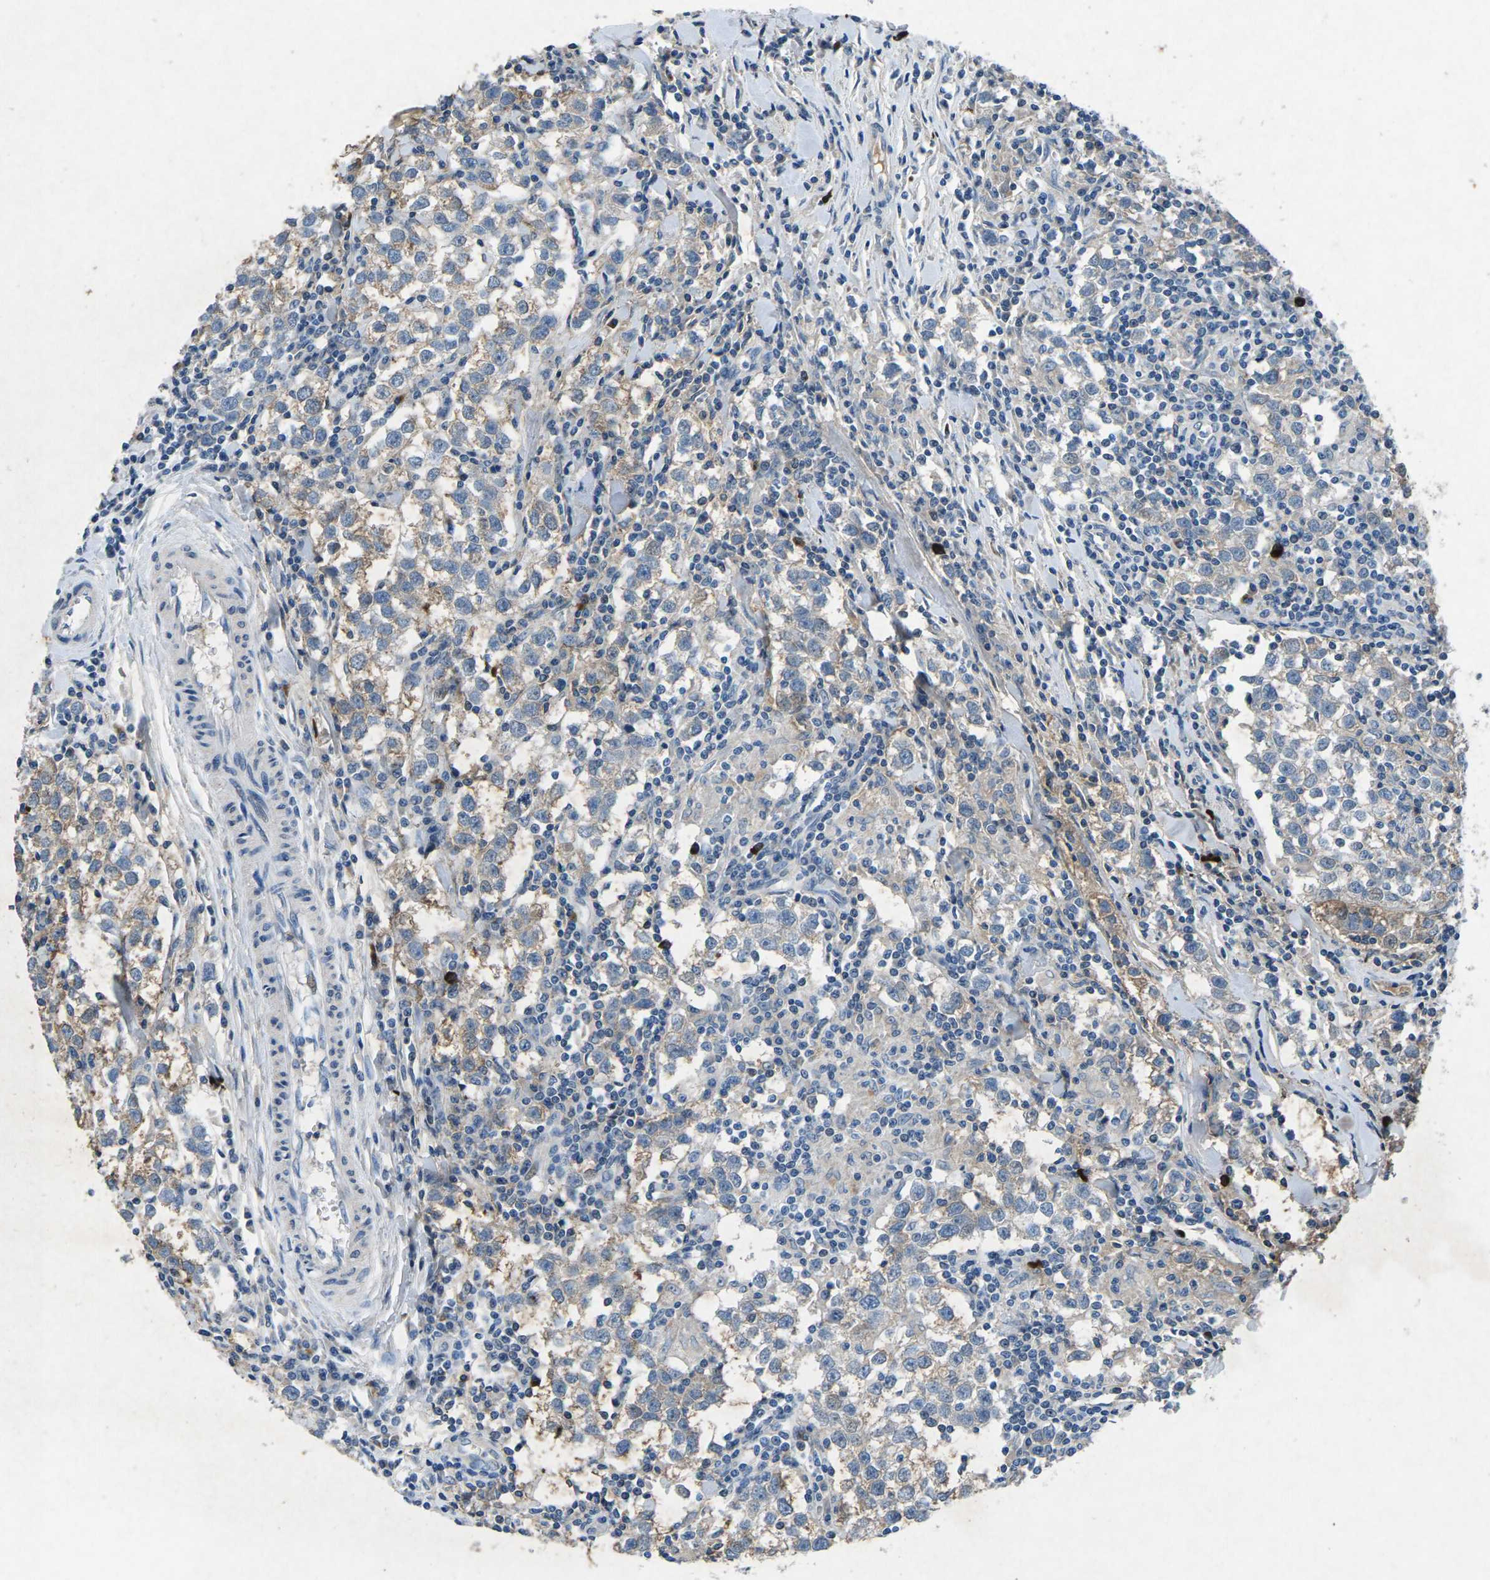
{"staining": {"intensity": "weak", "quantity": "25%-75%", "location": "cytoplasmic/membranous"}, "tissue": "testis cancer", "cell_type": "Tumor cells", "image_type": "cancer", "snomed": [{"axis": "morphology", "description": "Seminoma, NOS"}, {"axis": "morphology", "description": "Carcinoma, Embryonal, NOS"}, {"axis": "topography", "description": "Testis"}], "caption": "Testis cancer (seminoma) stained for a protein shows weak cytoplasmic/membranous positivity in tumor cells.", "gene": "PLG", "patient": {"sex": "male", "age": 36}}